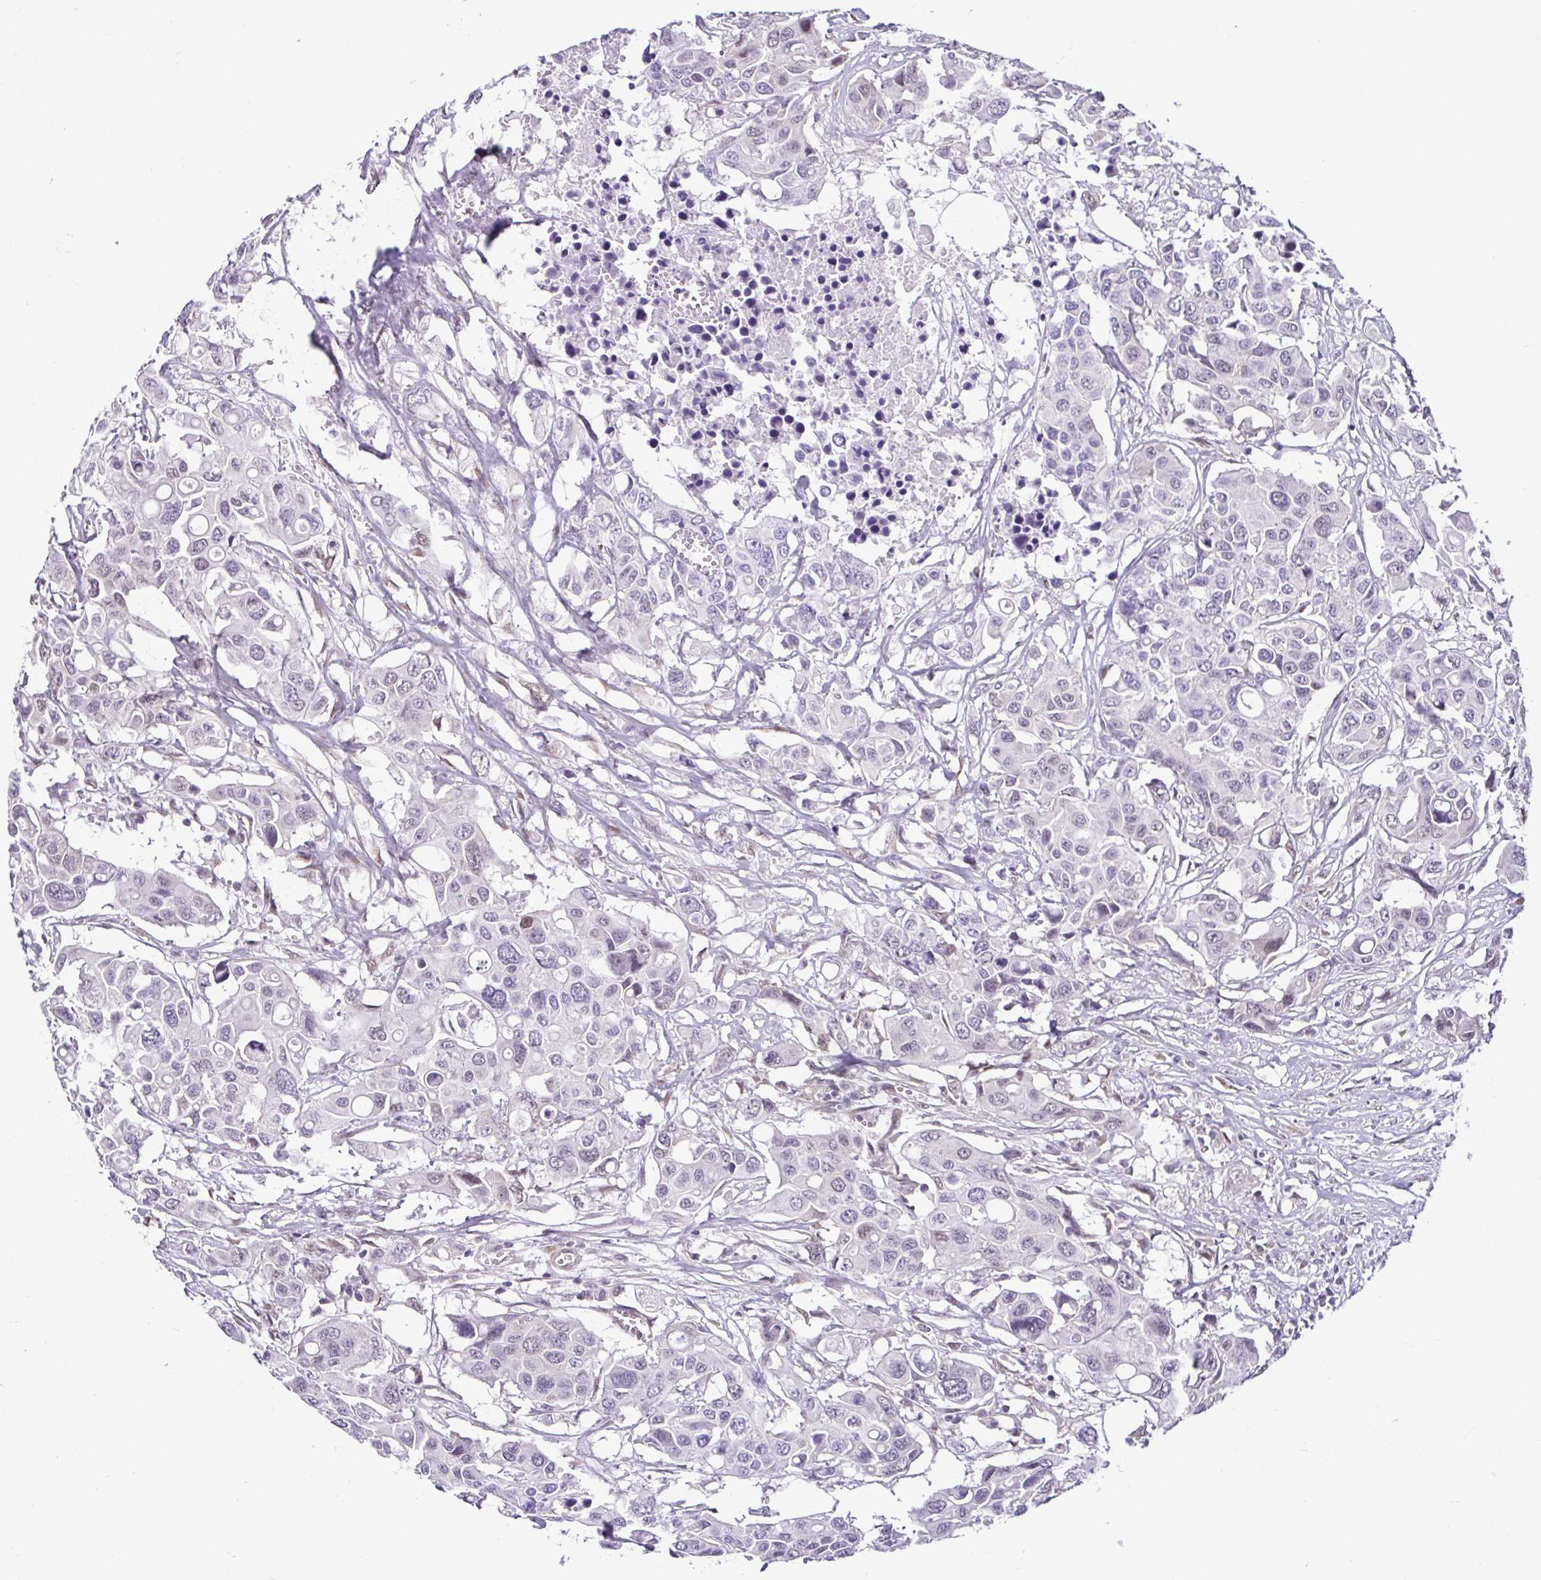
{"staining": {"intensity": "negative", "quantity": "none", "location": "none"}, "tissue": "colorectal cancer", "cell_type": "Tumor cells", "image_type": "cancer", "snomed": [{"axis": "morphology", "description": "Adenocarcinoma, NOS"}, {"axis": "topography", "description": "Colon"}], "caption": "This is an IHC image of adenocarcinoma (colorectal). There is no staining in tumor cells.", "gene": "RBM3", "patient": {"sex": "male", "age": 77}}